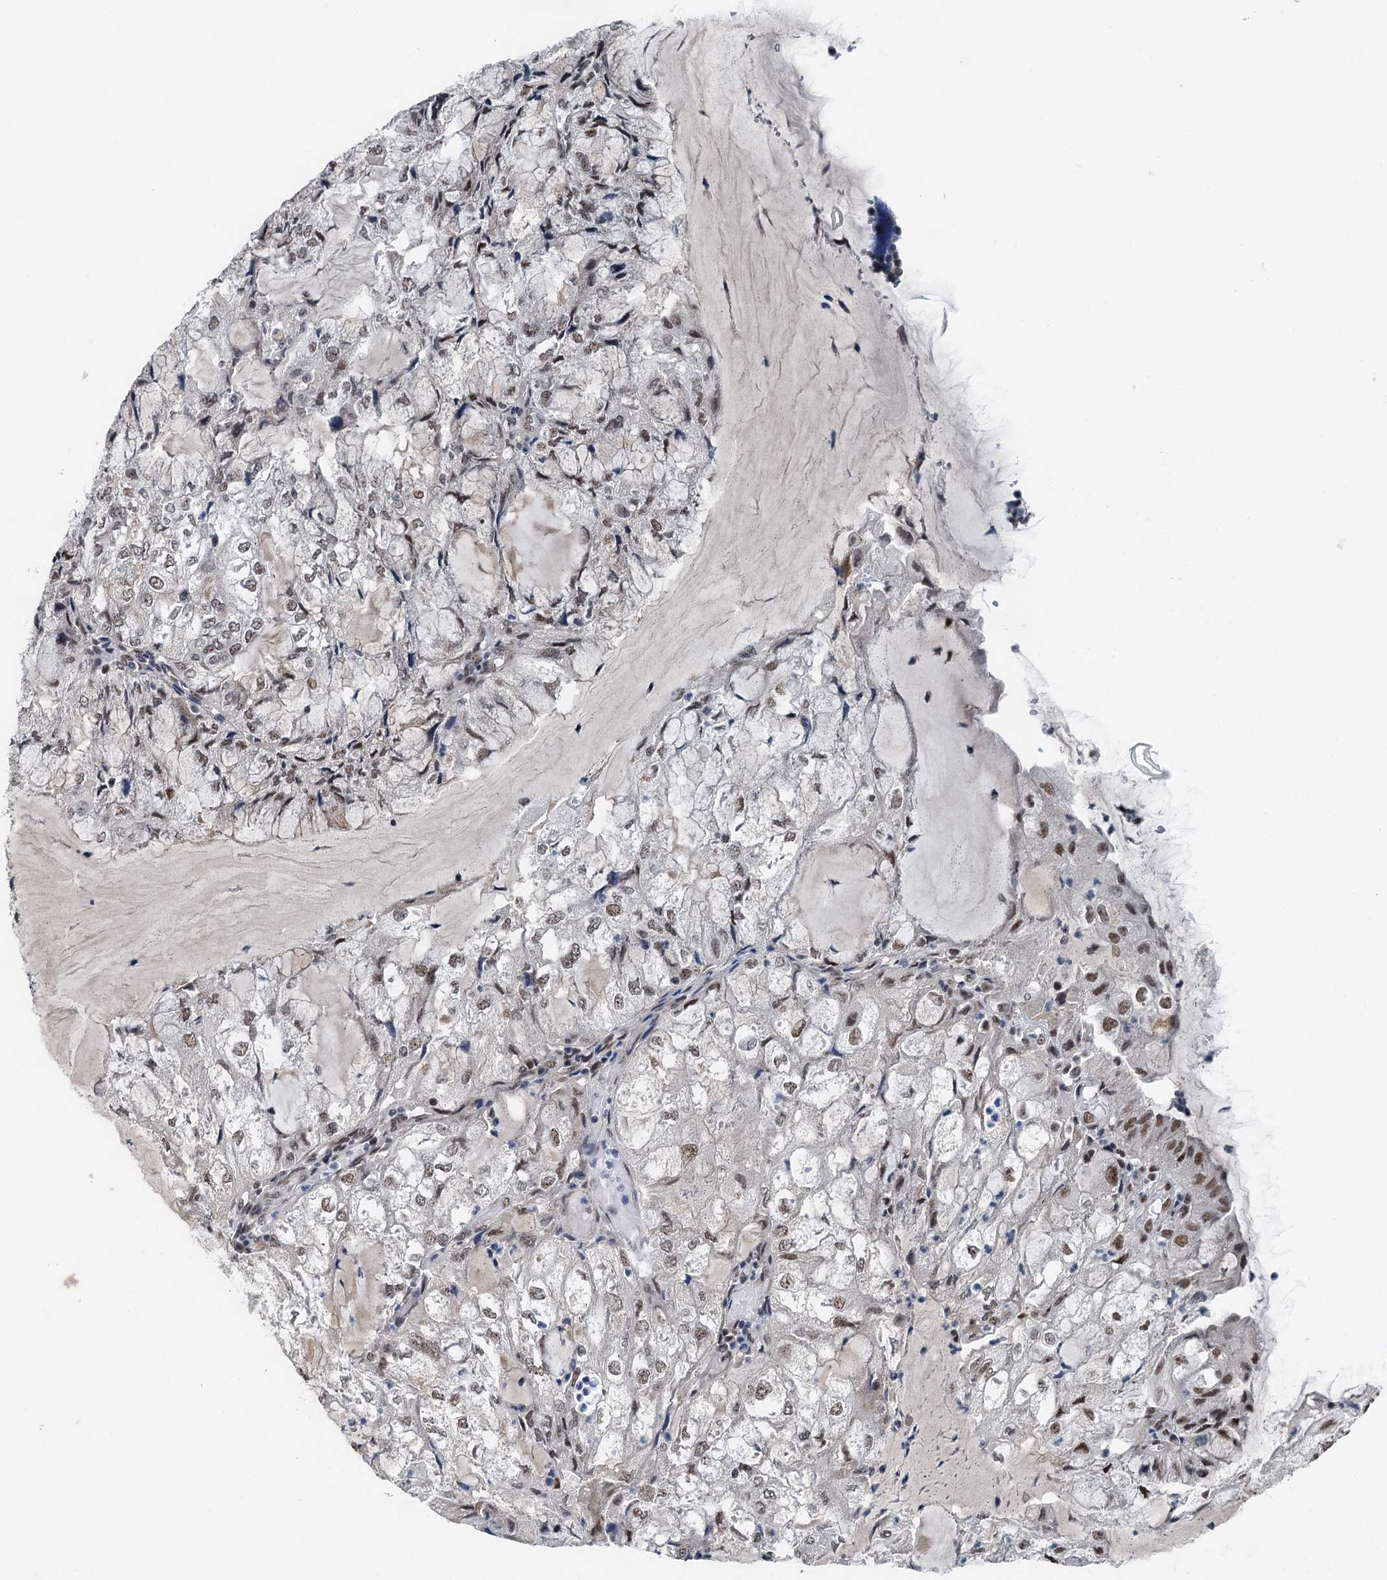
{"staining": {"intensity": "moderate", "quantity": "25%-75%", "location": "nuclear"}, "tissue": "endometrial cancer", "cell_type": "Tumor cells", "image_type": "cancer", "snomed": [{"axis": "morphology", "description": "Adenocarcinoma, NOS"}, {"axis": "topography", "description": "Endometrium"}], "caption": "Endometrial cancer (adenocarcinoma) stained with IHC shows moderate nuclear staining in about 25%-75% of tumor cells.", "gene": "MTA3", "patient": {"sex": "female", "age": 81}}